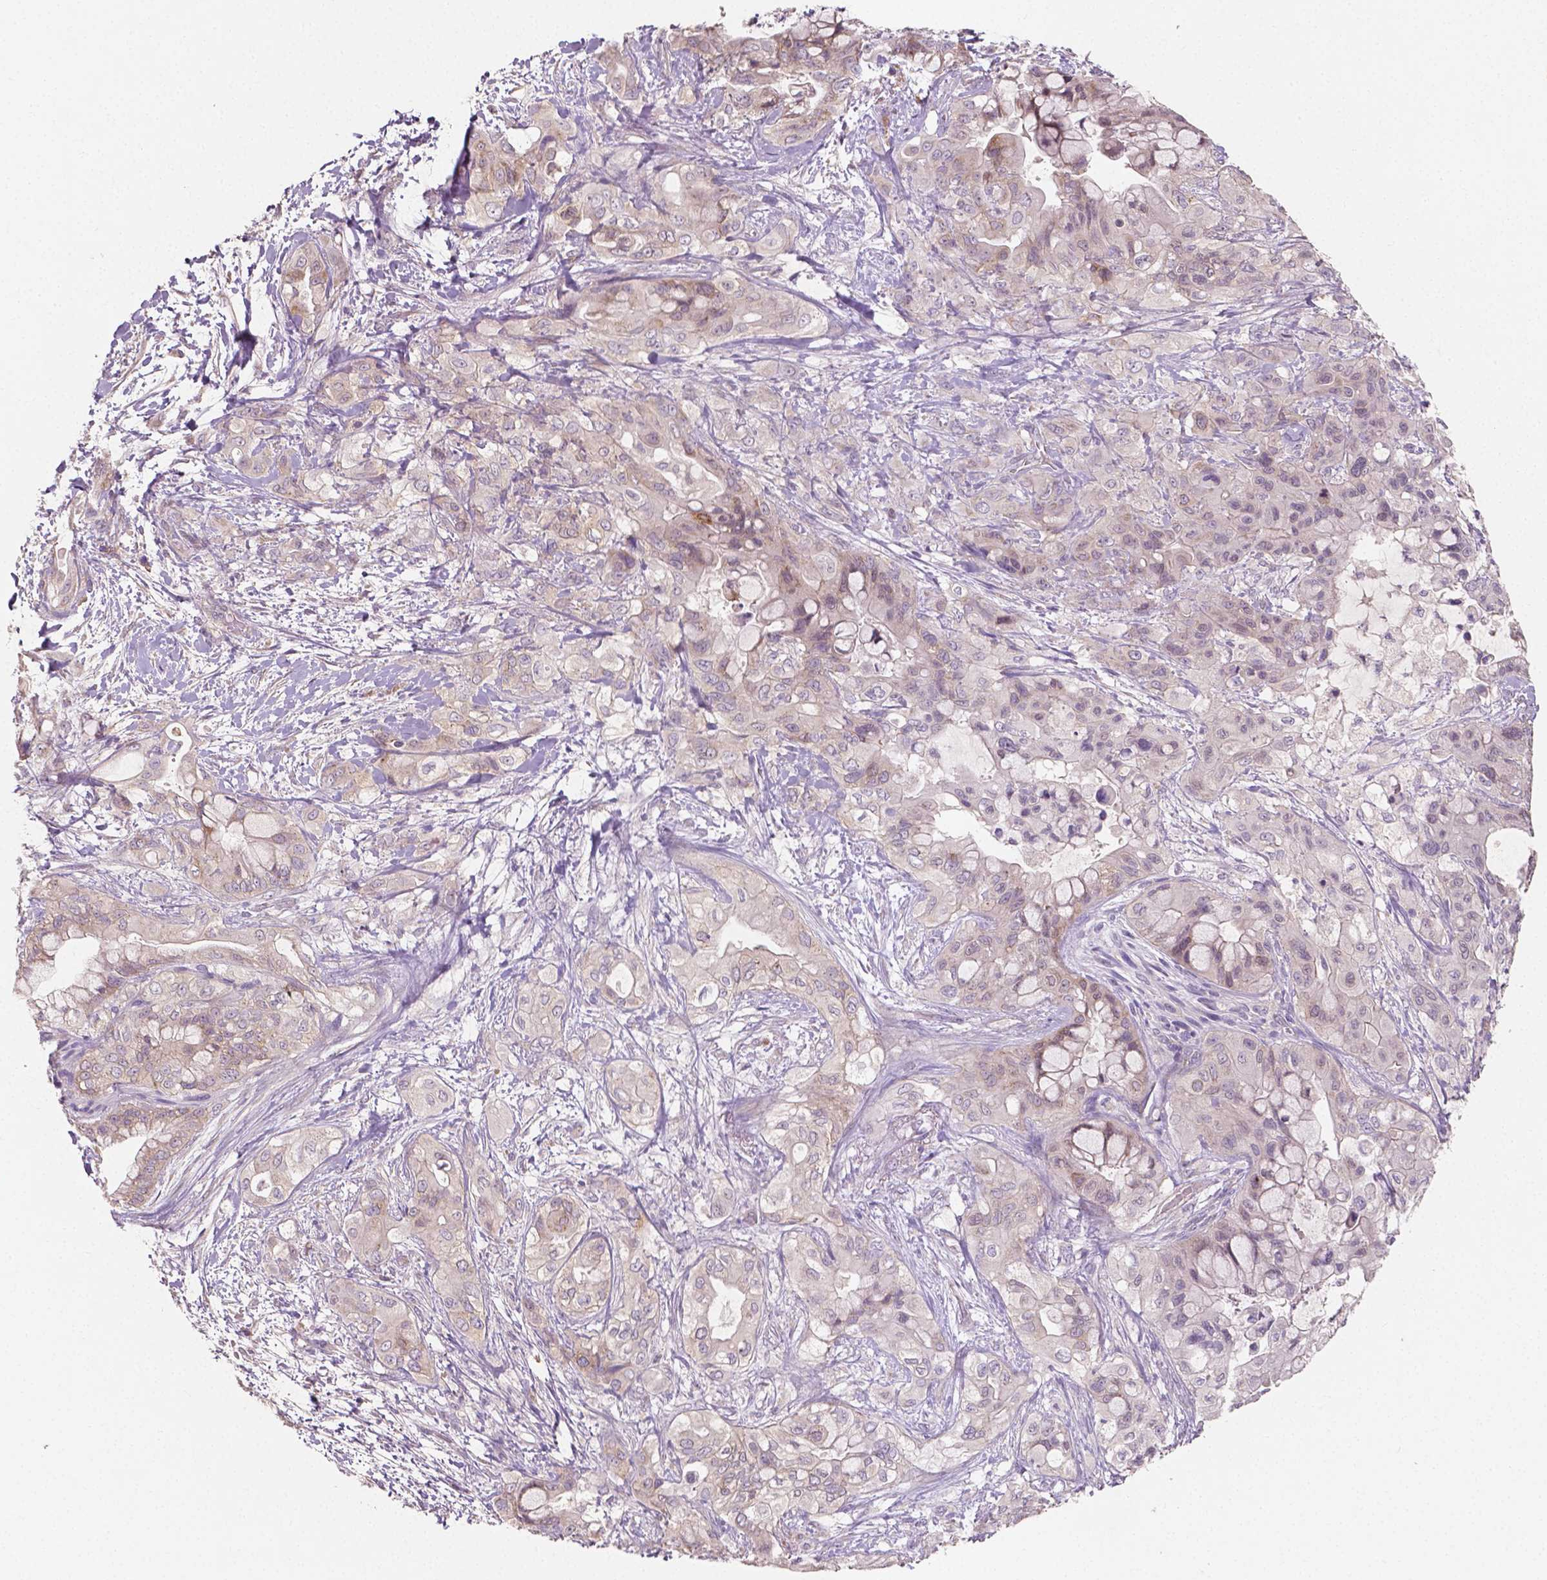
{"staining": {"intensity": "weak", "quantity": "<25%", "location": "nuclear"}, "tissue": "pancreatic cancer", "cell_type": "Tumor cells", "image_type": "cancer", "snomed": [{"axis": "morphology", "description": "Adenocarcinoma, NOS"}, {"axis": "topography", "description": "Pancreas"}], "caption": "High magnification brightfield microscopy of pancreatic adenocarcinoma stained with DAB (3,3'-diaminobenzidine) (brown) and counterstained with hematoxylin (blue): tumor cells show no significant expression.", "gene": "LSM14B", "patient": {"sex": "male", "age": 71}}